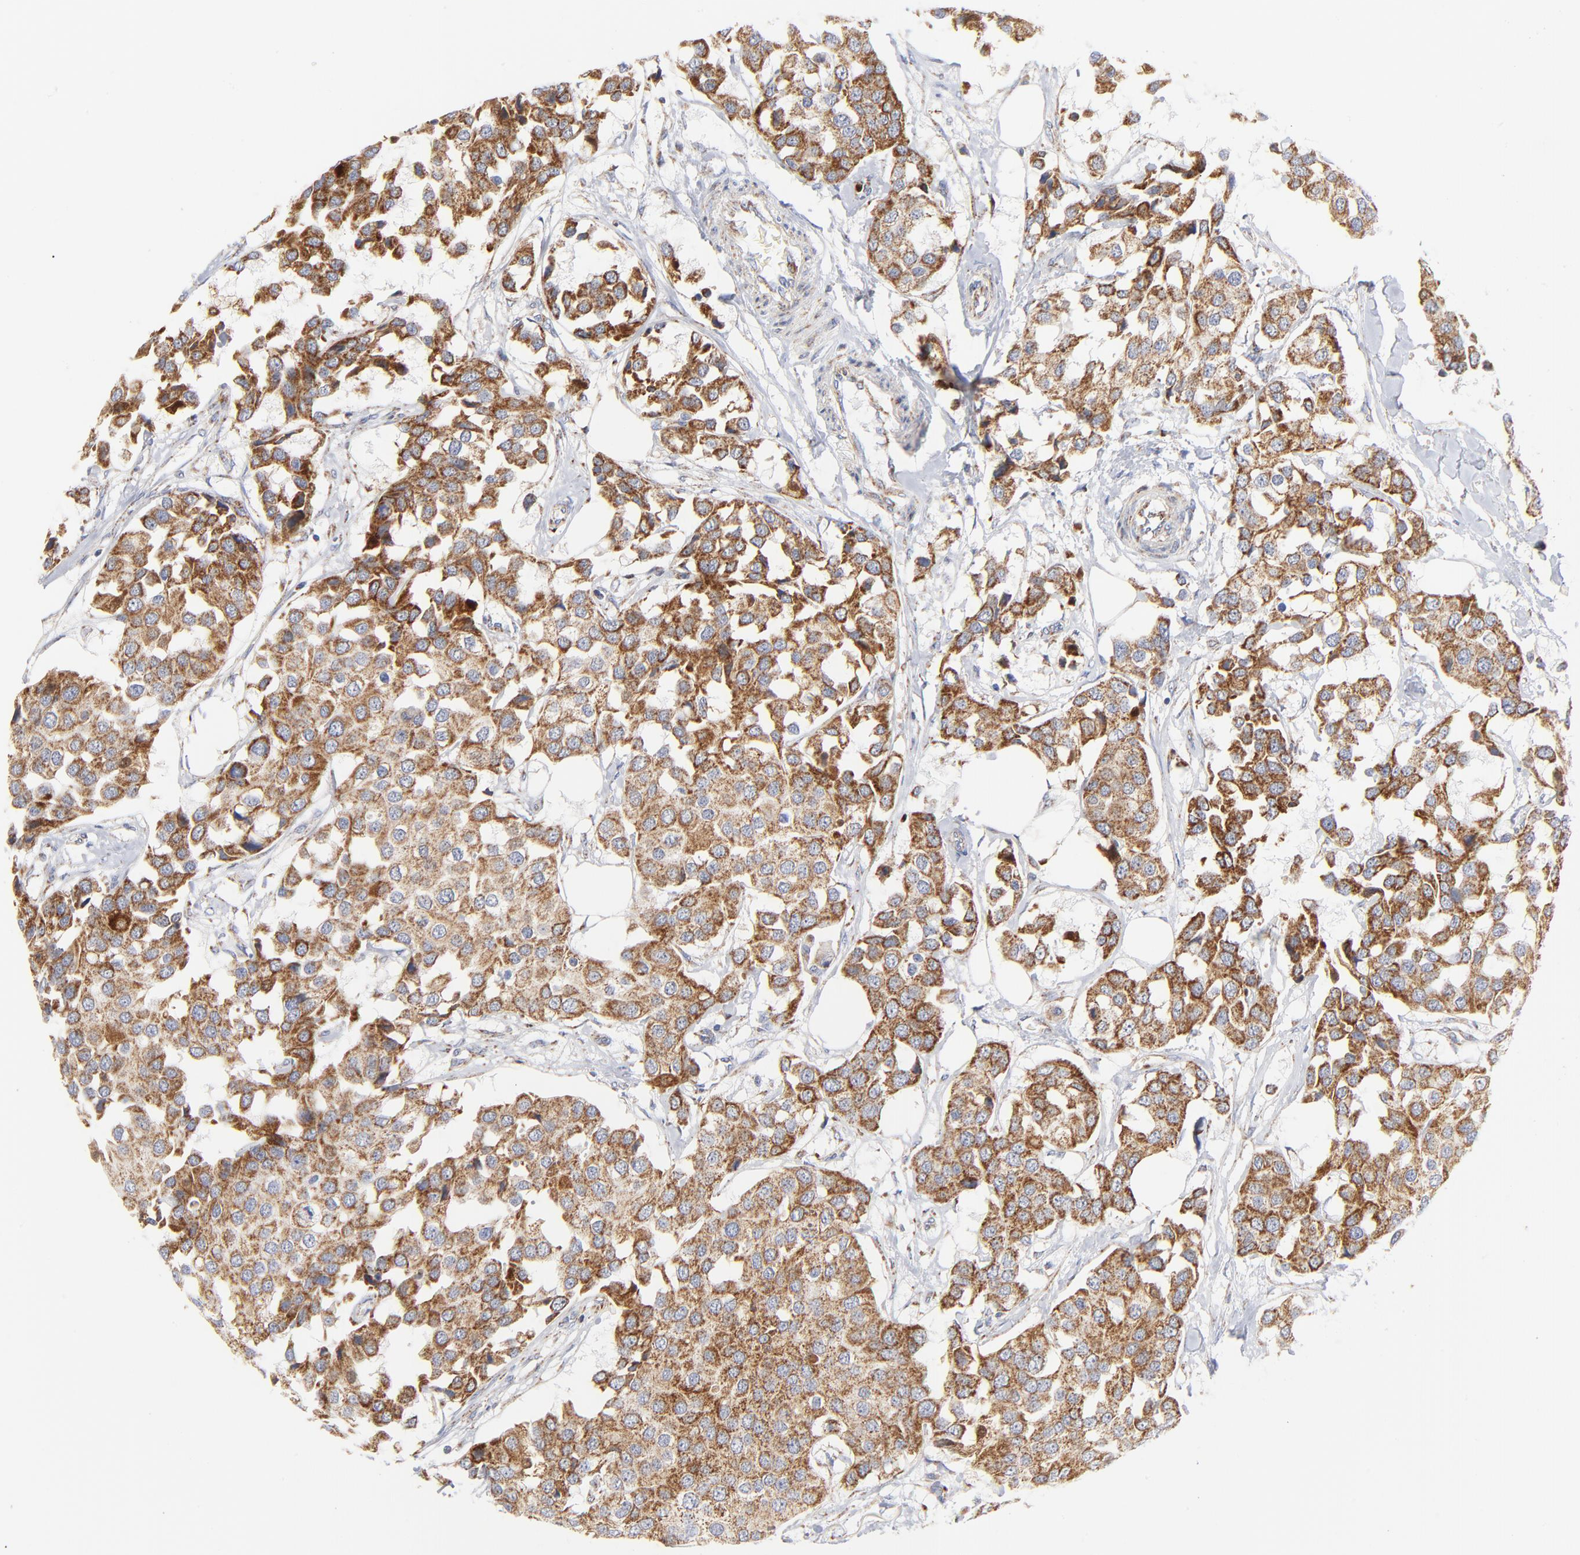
{"staining": {"intensity": "moderate", "quantity": ">75%", "location": "cytoplasmic/membranous"}, "tissue": "breast cancer", "cell_type": "Tumor cells", "image_type": "cancer", "snomed": [{"axis": "morphology", "description": "Duct carcinoma"}, {"axis": "topography", "description": "Breast"}], "caption": "IHC micrograph of neoplastic tissue: human breast infiltrating ductal carcinoma stained using immunohistochemistry exhibits medium levels of moderate protein expression localized specifically in the cytoplasmic/membranous of tumor cells, appearing as a cytoplasmic/membranous brown color.", "gene": "DIABLO", "patient": {"sex": "female", "age": 80}}